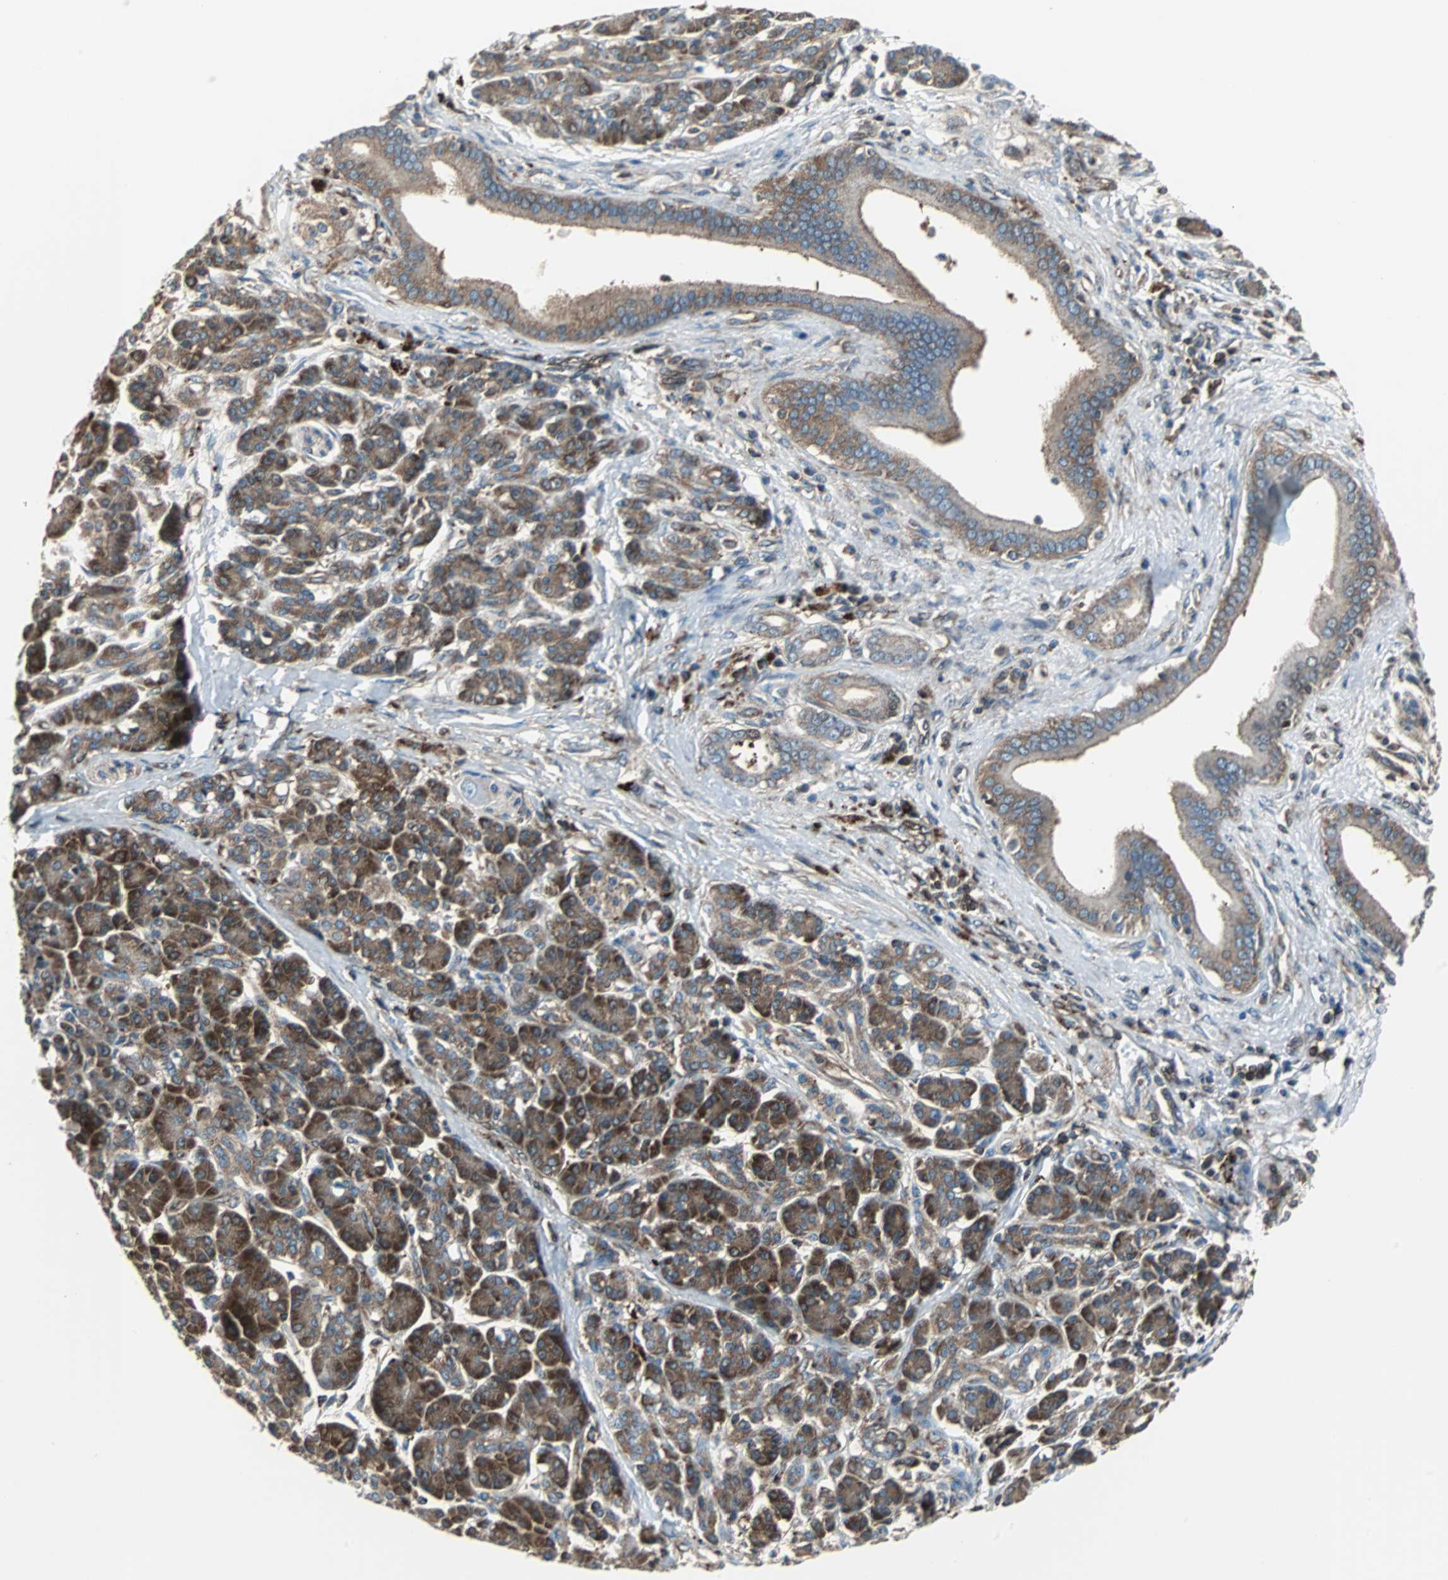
{"staining": {"intensity": "moderate", "quantity": ">75%", "location": "cytoplasmic/membranous"}, "tissue": "pancreatic cancer", "cell_type": "Tumor cells", "image_type": "cancer", "snomed": [{"axis": "morphology", "description": "Adenocarcinoma, NOS"}, {"axis": "topography", "description": "Pancreas"}], "caption": "Approximately >75% of tumor cells in human pancreatic cancer show moderate cytoplasmic/membranous protein expression as visualized by brown immunohistochemical staining.", "gene": "RELA", "patient": {"sex": "male", "age": 59}}